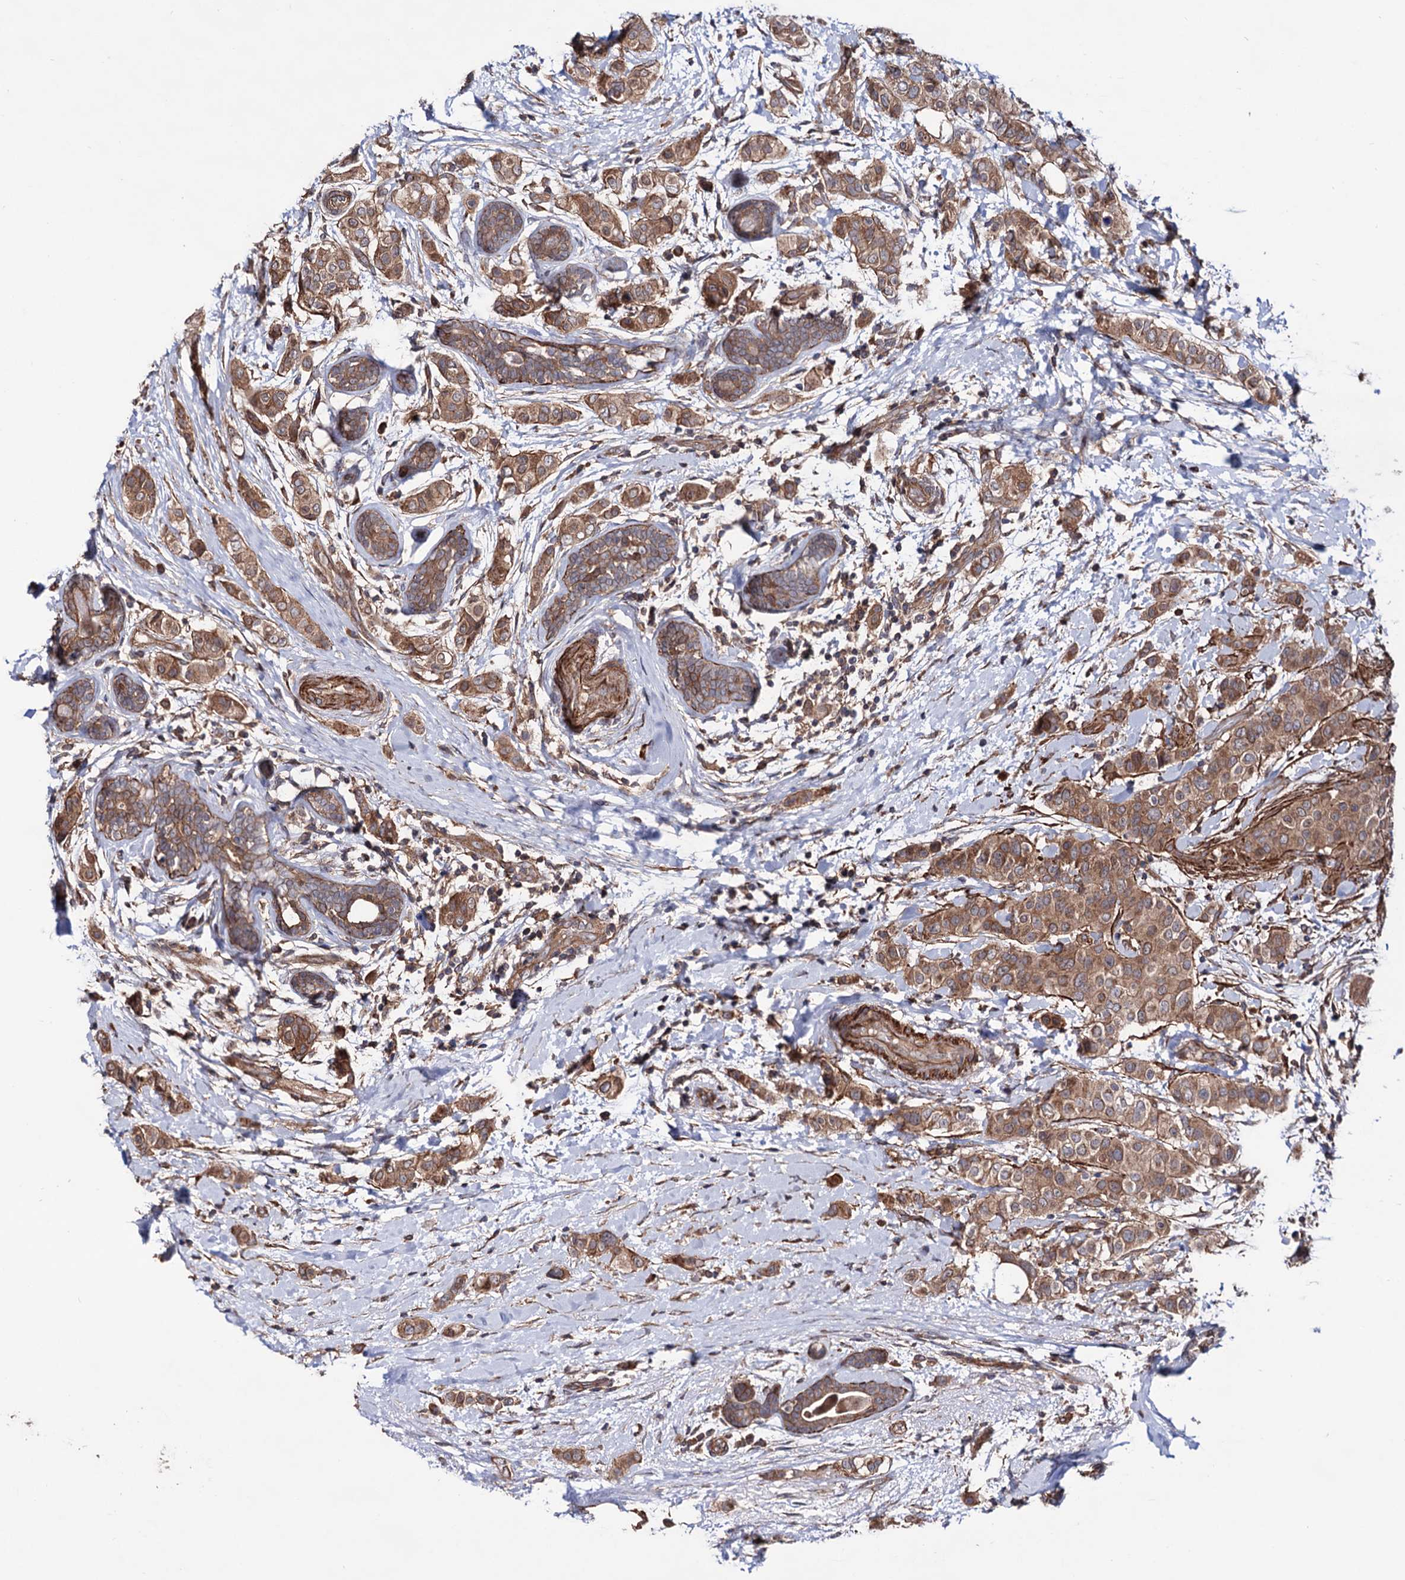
{"staining": {"intensity": "moderate", "quantity": ">75%", "location": "cytoplasmic/membranous"}, "tissue": "breast cancer", "cell_type": "Tumor cells", "image_type": "cancer", "snomed": [{"axis": "morphology", "description": "Lobular carcinoma"}, {"axis": "topography", "description": "Breast"}], "caption": "Immunohistochemistry (IHC) staining of breast lobular carcinoma, which shows medium levels of moderate cytoplasmic/membranous positivity in approximately >75% of tumor cells indicating moderate cytoplasmic/membranous protein expression. The staining was performed using DAB (brown) for protein detection and nuclei were counterstained in hematoxylin (blue).", "gene": "FERMT2", "patient": {"sex": "female", "age": 51}}